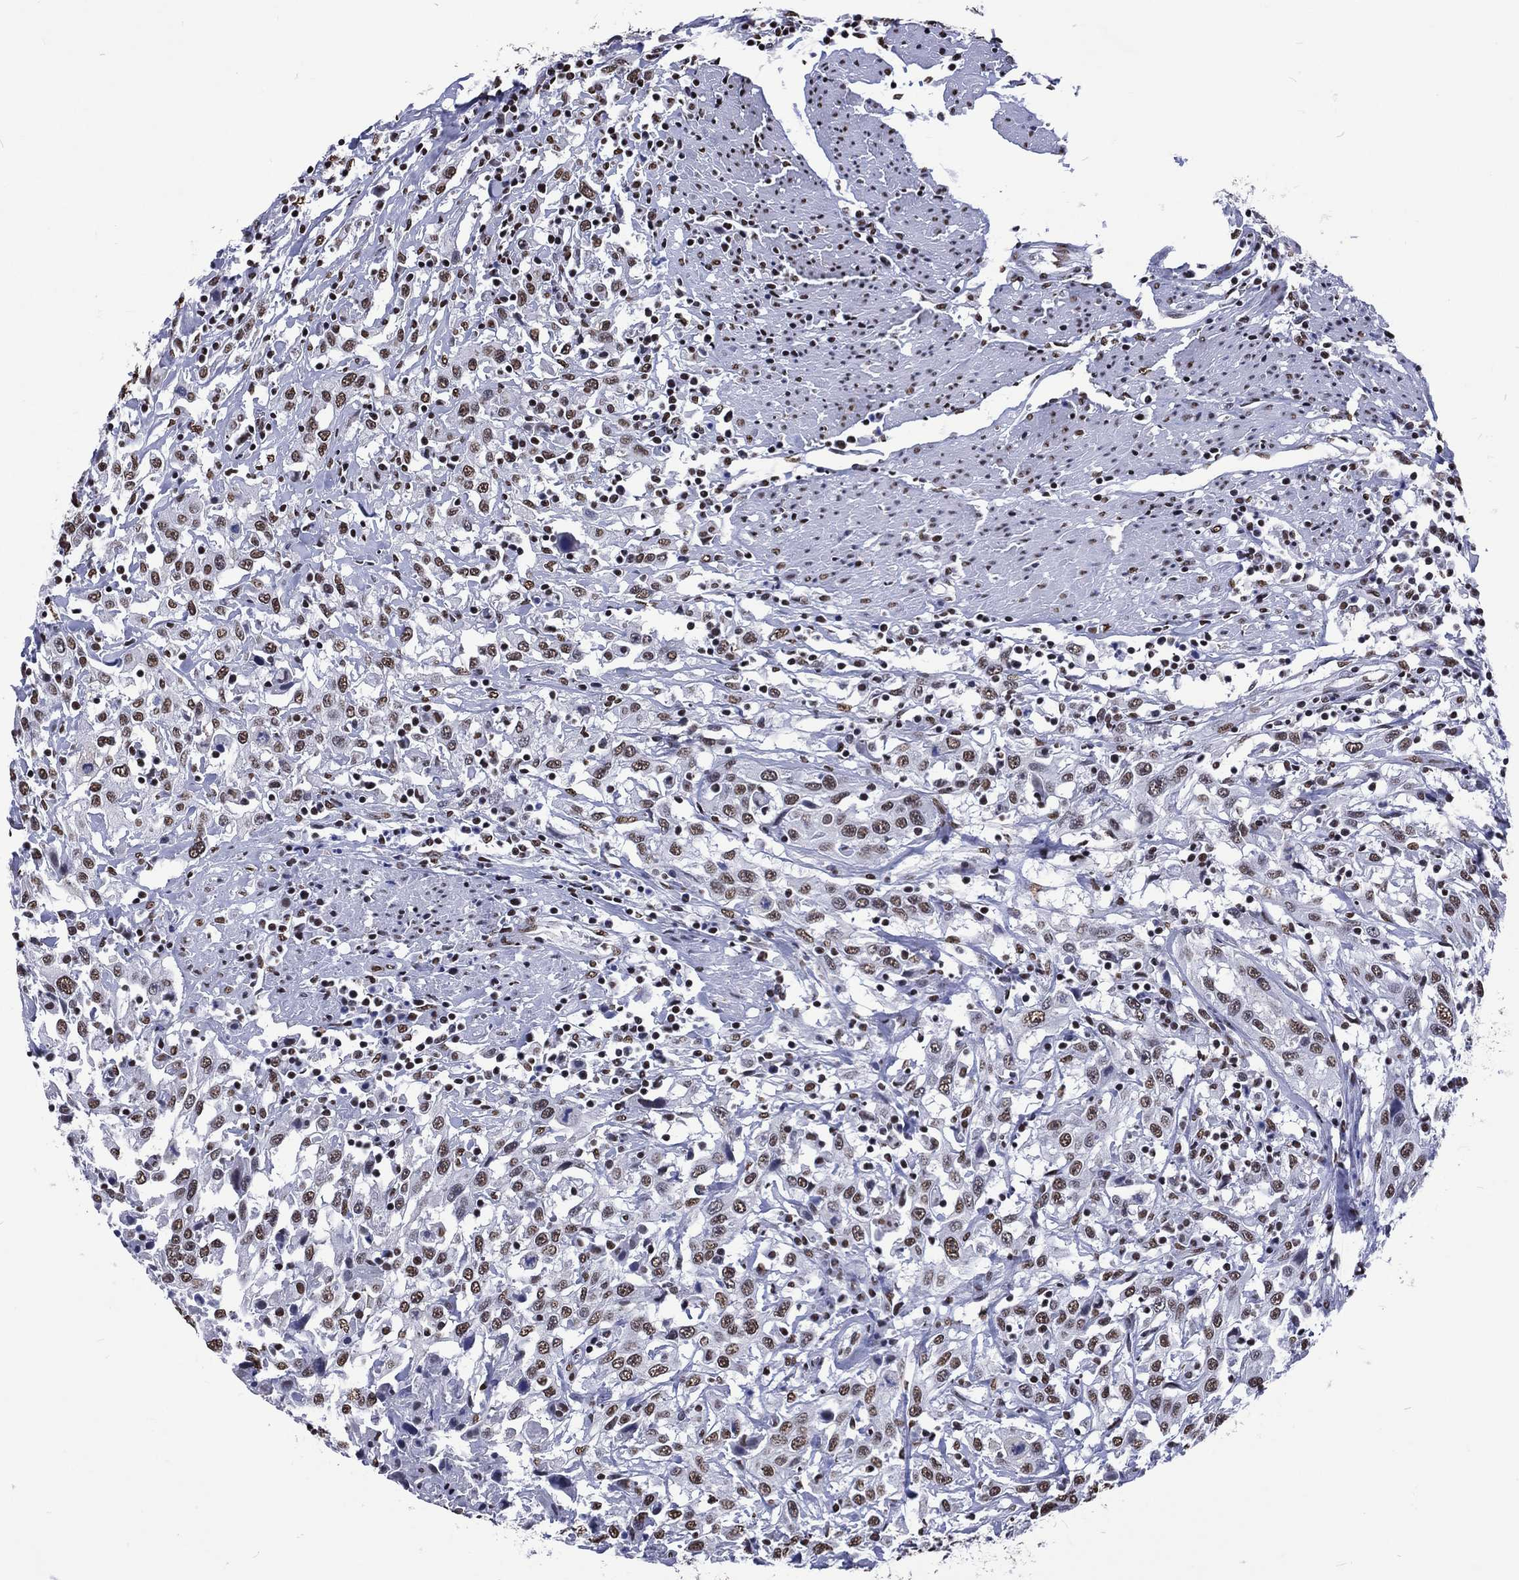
{"staining": {"intensity": "moderate", "quantity": ">75%", "location": "nuclear"}, "tissue": "urothelial cancer", "cell_type": "Tumor cells", "image_type": "cancer", "snomed": [{"axis": "morphology", "description": "Urothelial carcinoma, High grade"}, {"axis": "topography", "description": "Urinary bladder"}], "caption": "Brown immunohistochemical staining in urothelial cancer reveals moderate nuclear positivity in about >75% of tumor cells.", "gene": "RETREG2", "patient": {"sex": "male", "age": 61}}